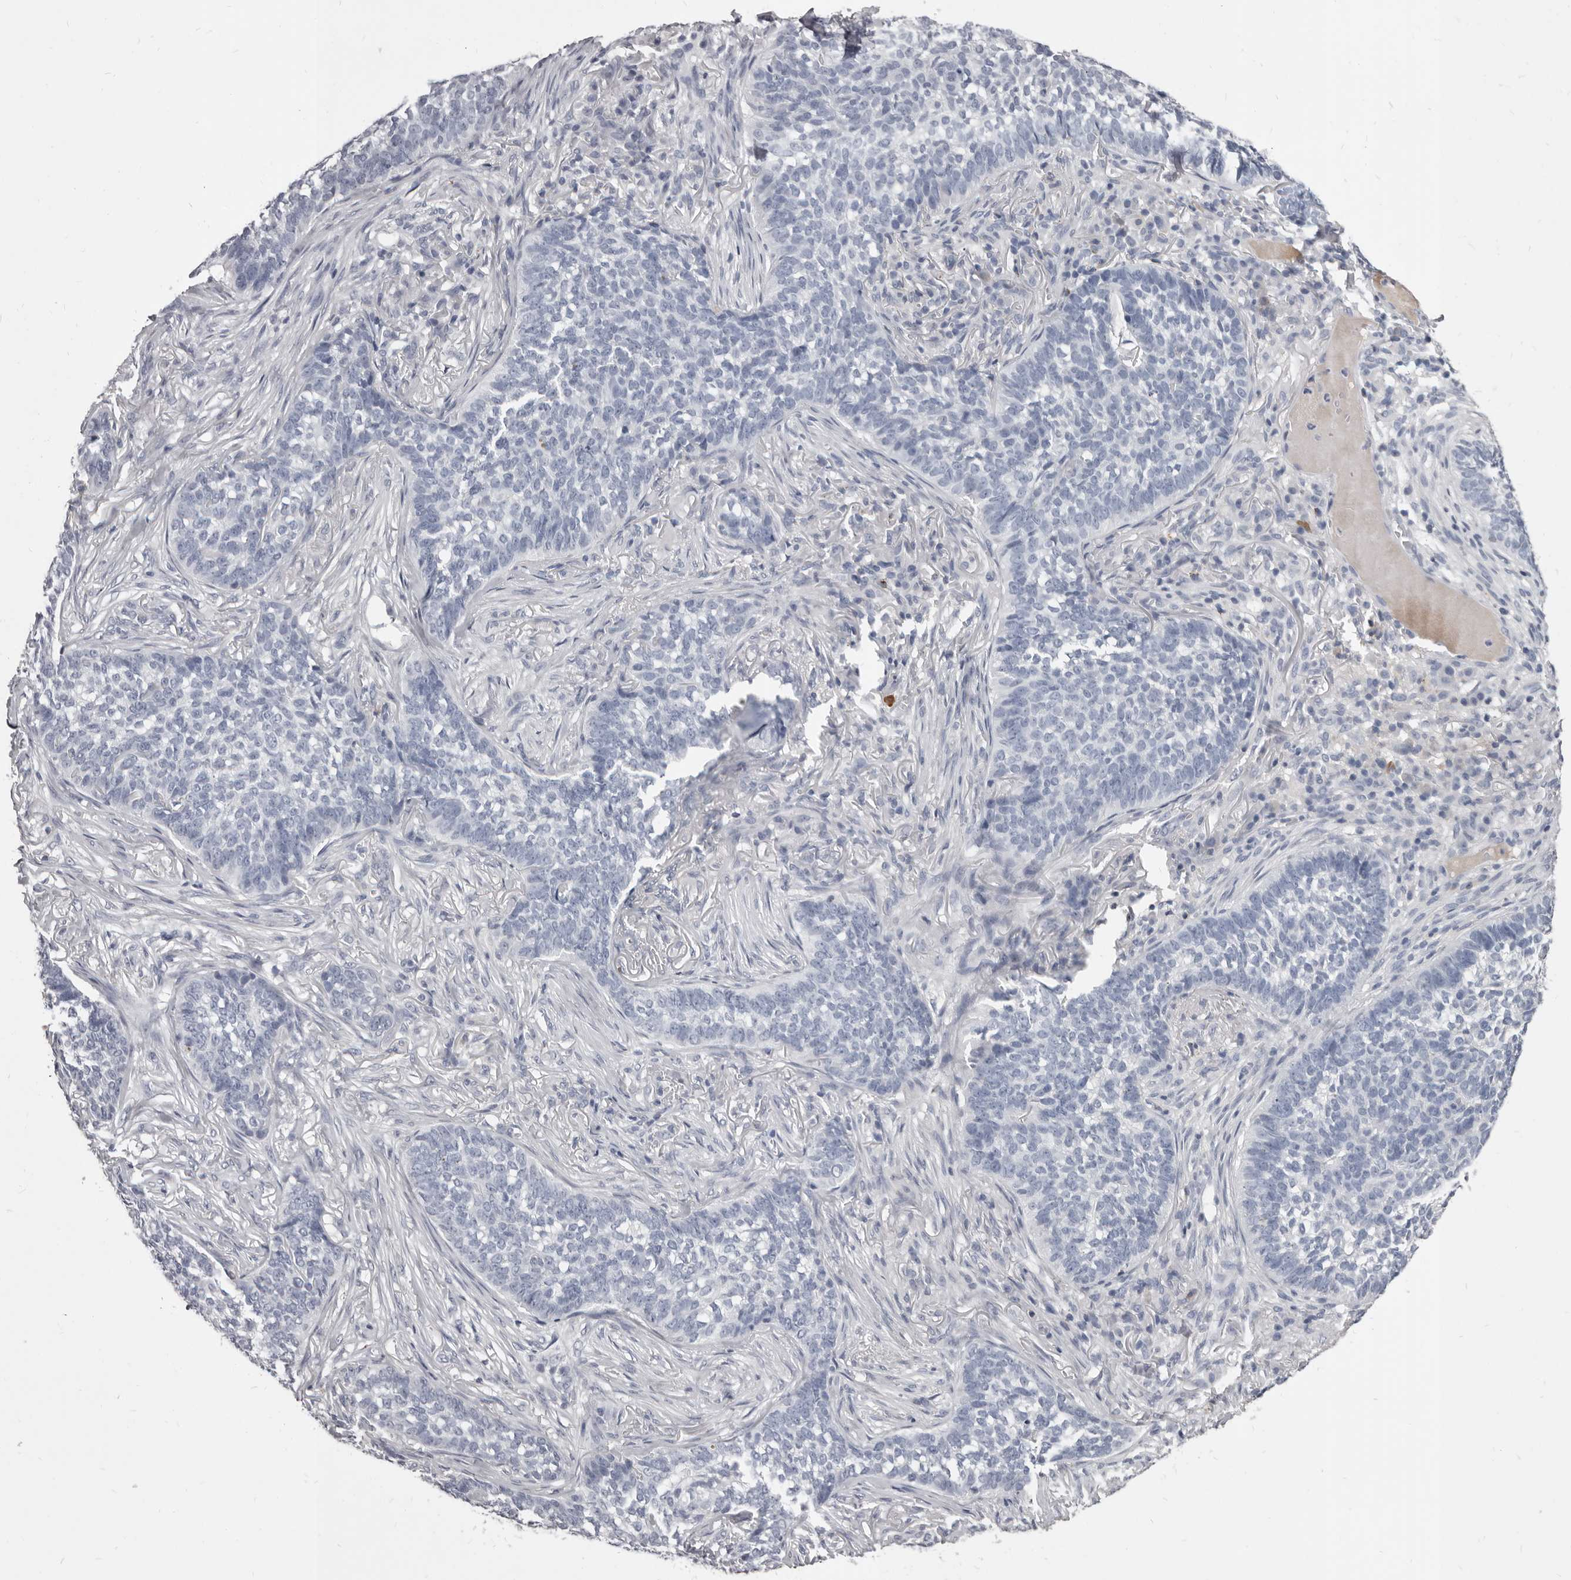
{"staining": {"intensity": "negative", "quantity": "none", "location": "none"}, "tissue": "skin cancer", "cell_type": "Tumor cells", "image_type": "cancer", "snomed": [{"axis": "morphology", "description": "Basal cell carcinoma"}, {"axis": "topography", "description": "Skin"}], "caption": "Skin cancer (basal cell carcinoma) stained for a protein using immunohistochemistry (IHC) displays no positivity tumor cells.", "gene": "GZMH", "patient": {"sex": "male", "age": 85}}